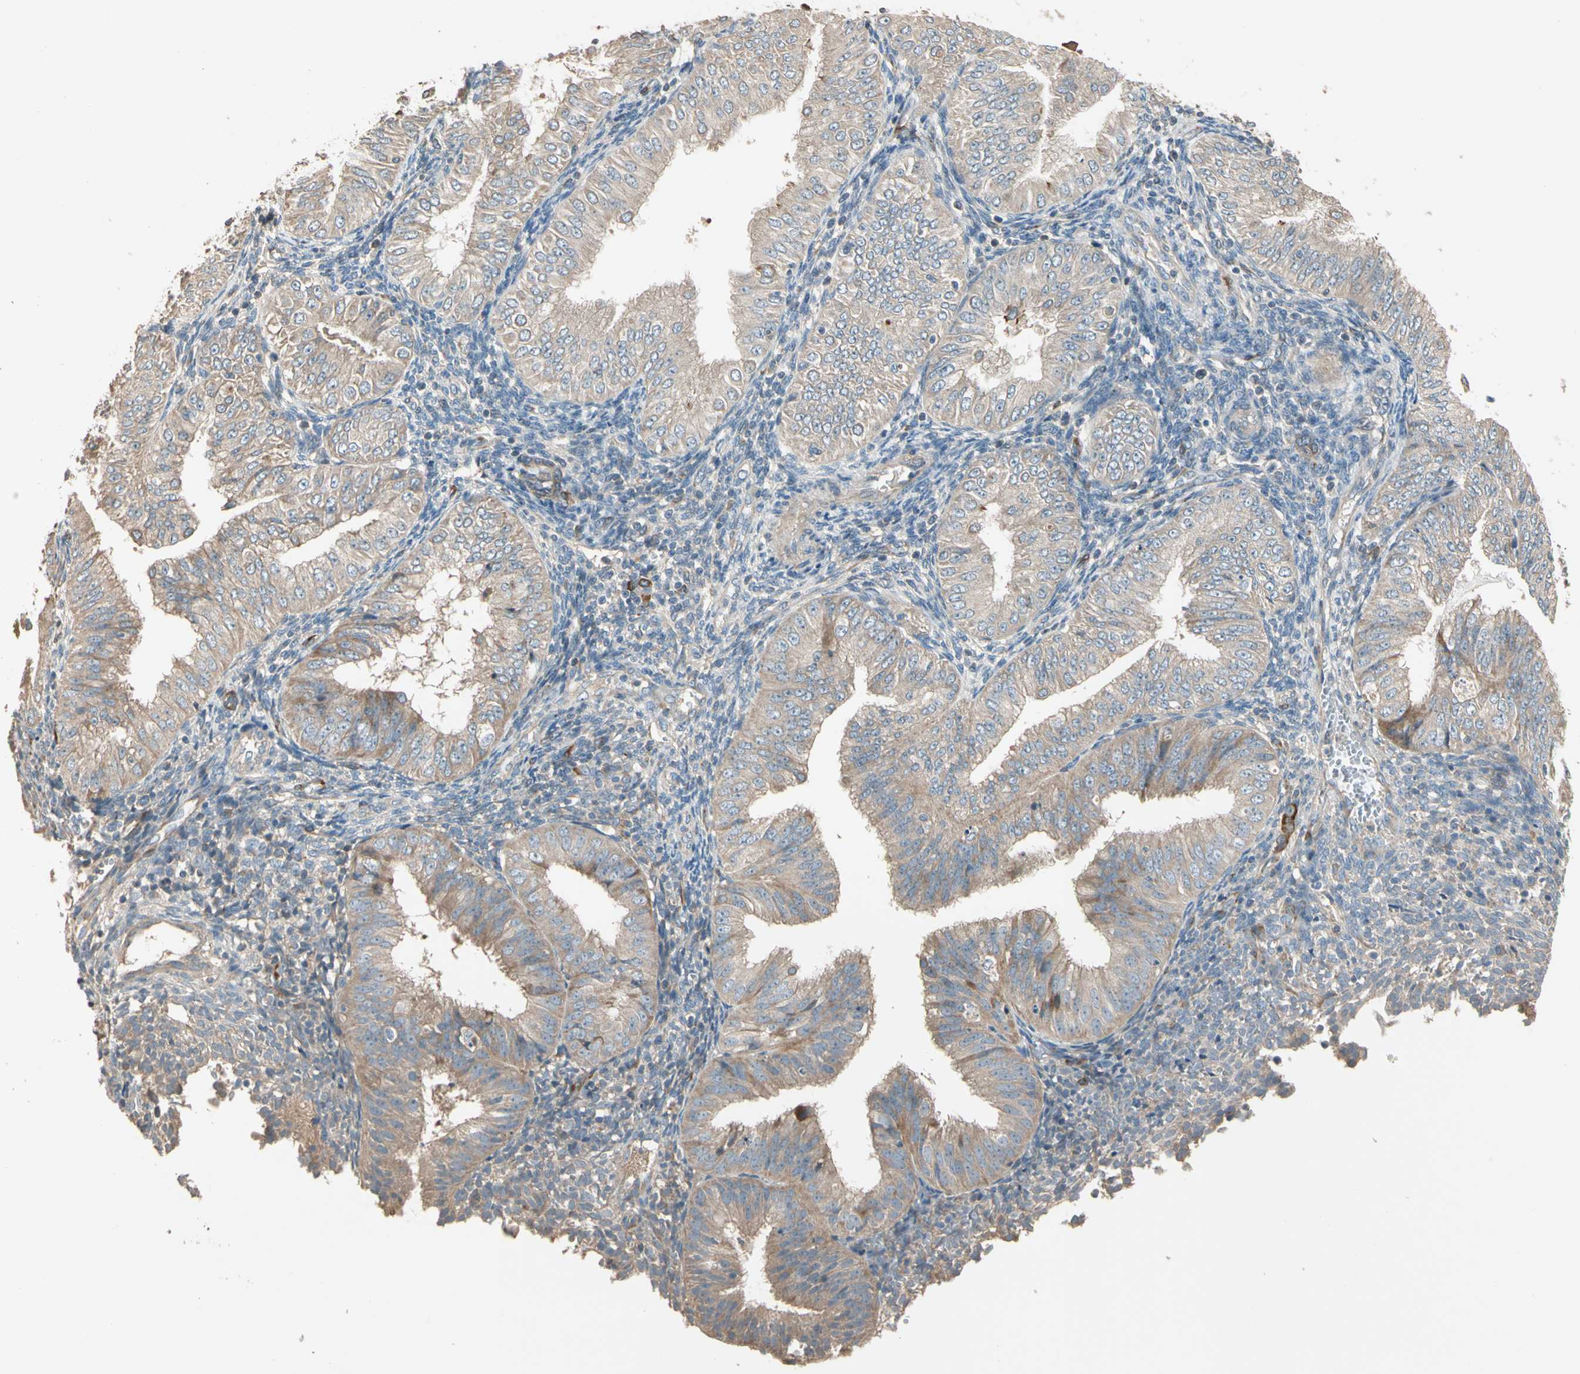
{"staining": {"intensity": "moderate", "quantity": "25%-75%", "location": "cytoplasmic/membranous"}, "tissue": "endometrial cancer", "cell_type": "Tumor cells", "image_type": "cancer", "snomed": [{"axis": "morphology", "description": "Normal tissue, NOS"}, {"axis": "morphology", "description": "Adenocarcinoma, NOS"}, {"axis": "topography", "description": "Endometrium"}], "caption": "Tumor cells exhibit medium levels of moderate cytoplasmic/membranous expression in about 25%-75% of cells in human adenocarcinoma (endometrial).", "gene": "TNFRSF21", "patient": {"sex": "female", "age": 53}}